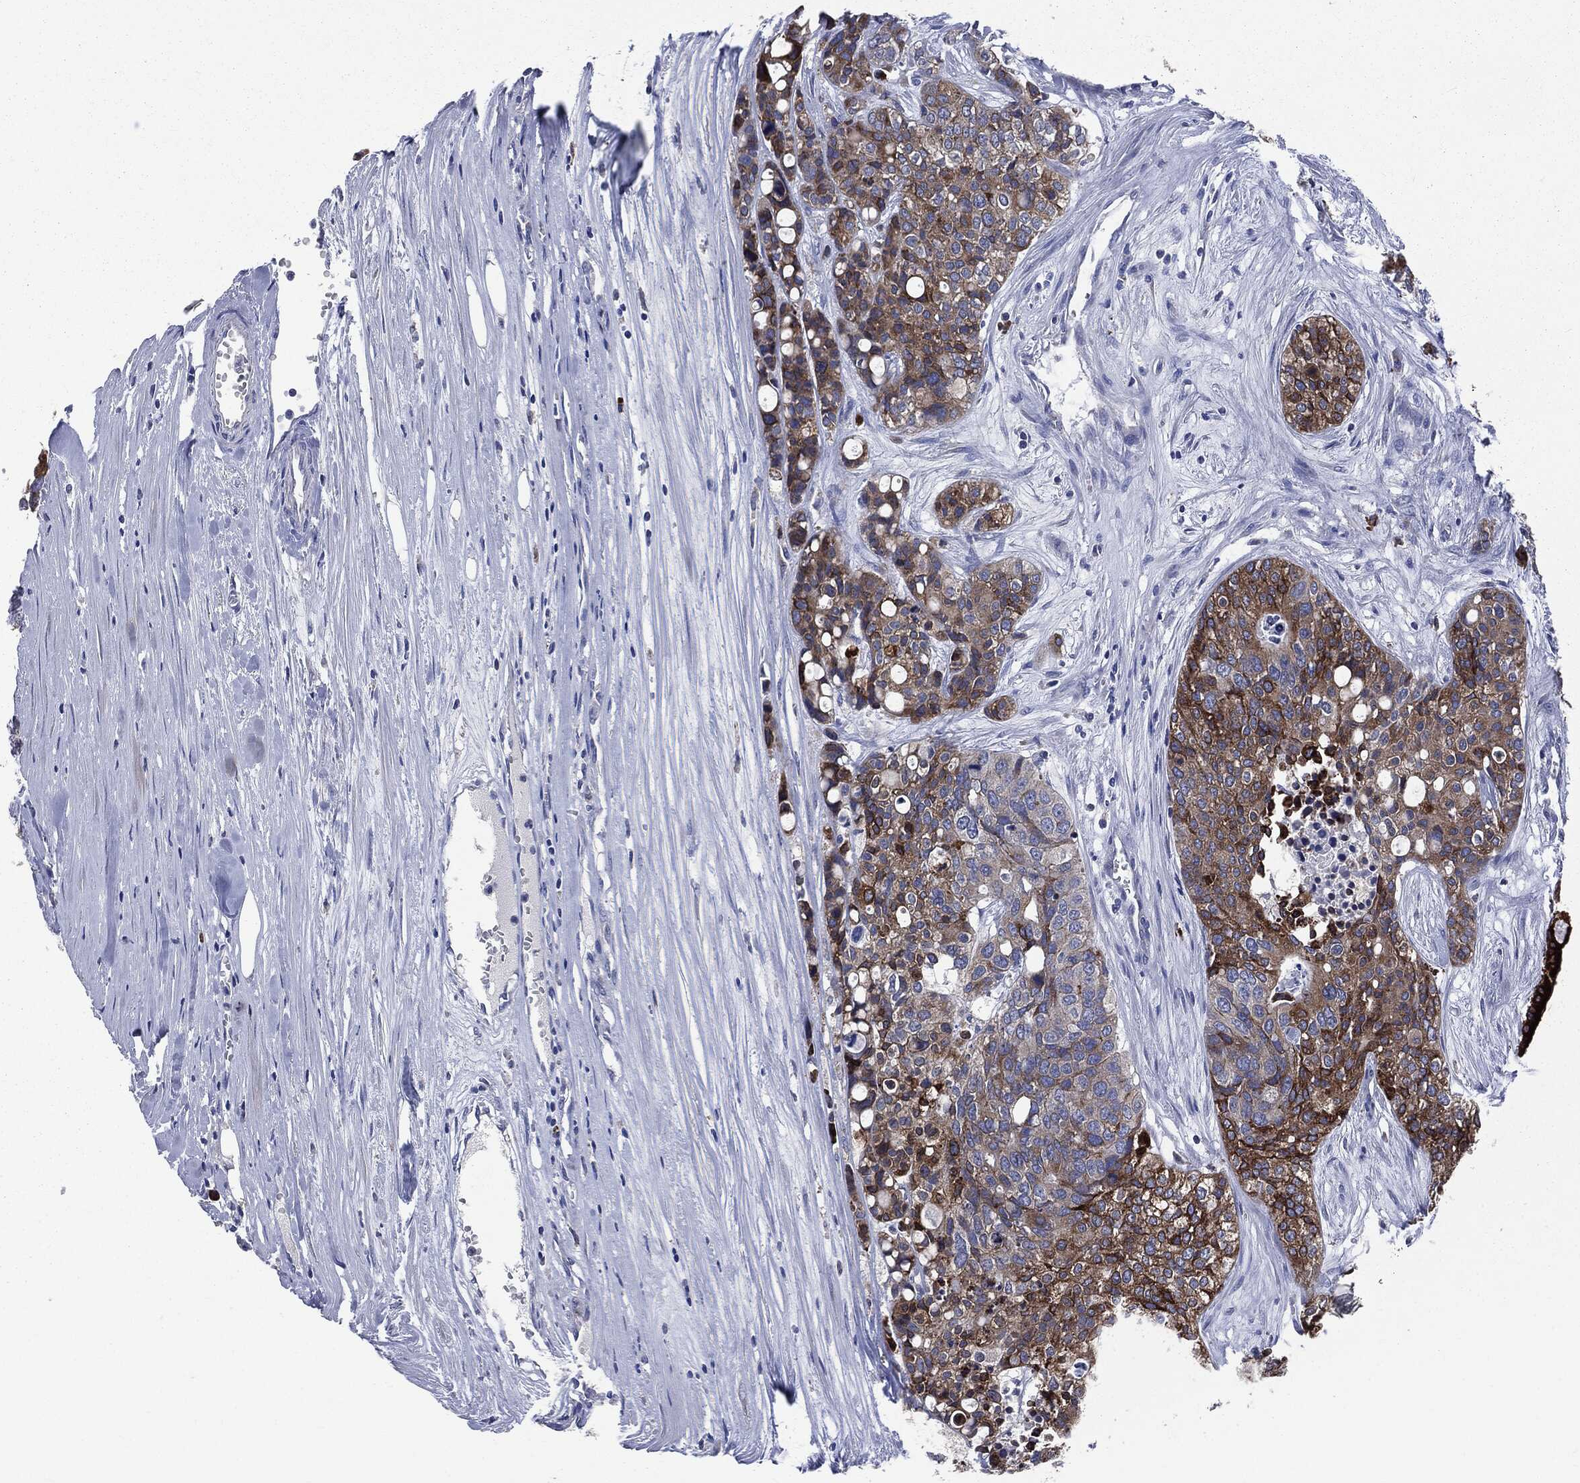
{"staining": {"intensity": "strong", "quantity": "25%-75%", "location": "cytoplasmic/membranous"}, "tissue": "carcinoid", "cell_type": "Tumor cells", "image_type": "cancer", "snomed": [{"axis": "morphology", "description": "Carcinoid, malignant, NOS"}, {"axis": "topography", "description": "Colon"}], "caption": "Immunohistochemistry (IHC) photomicrograph of neoplastic tissue: carcinoid stained using immunohistochemistry (IHC) exhibits high levels of strong protein expression localized specifically in the cytoplasmic/membranous of tumor cells, appearing as a cytoplasmic/membranous brown color.", "gene": "PTGS2", "patient": {"sex": "male", "age": 81}}